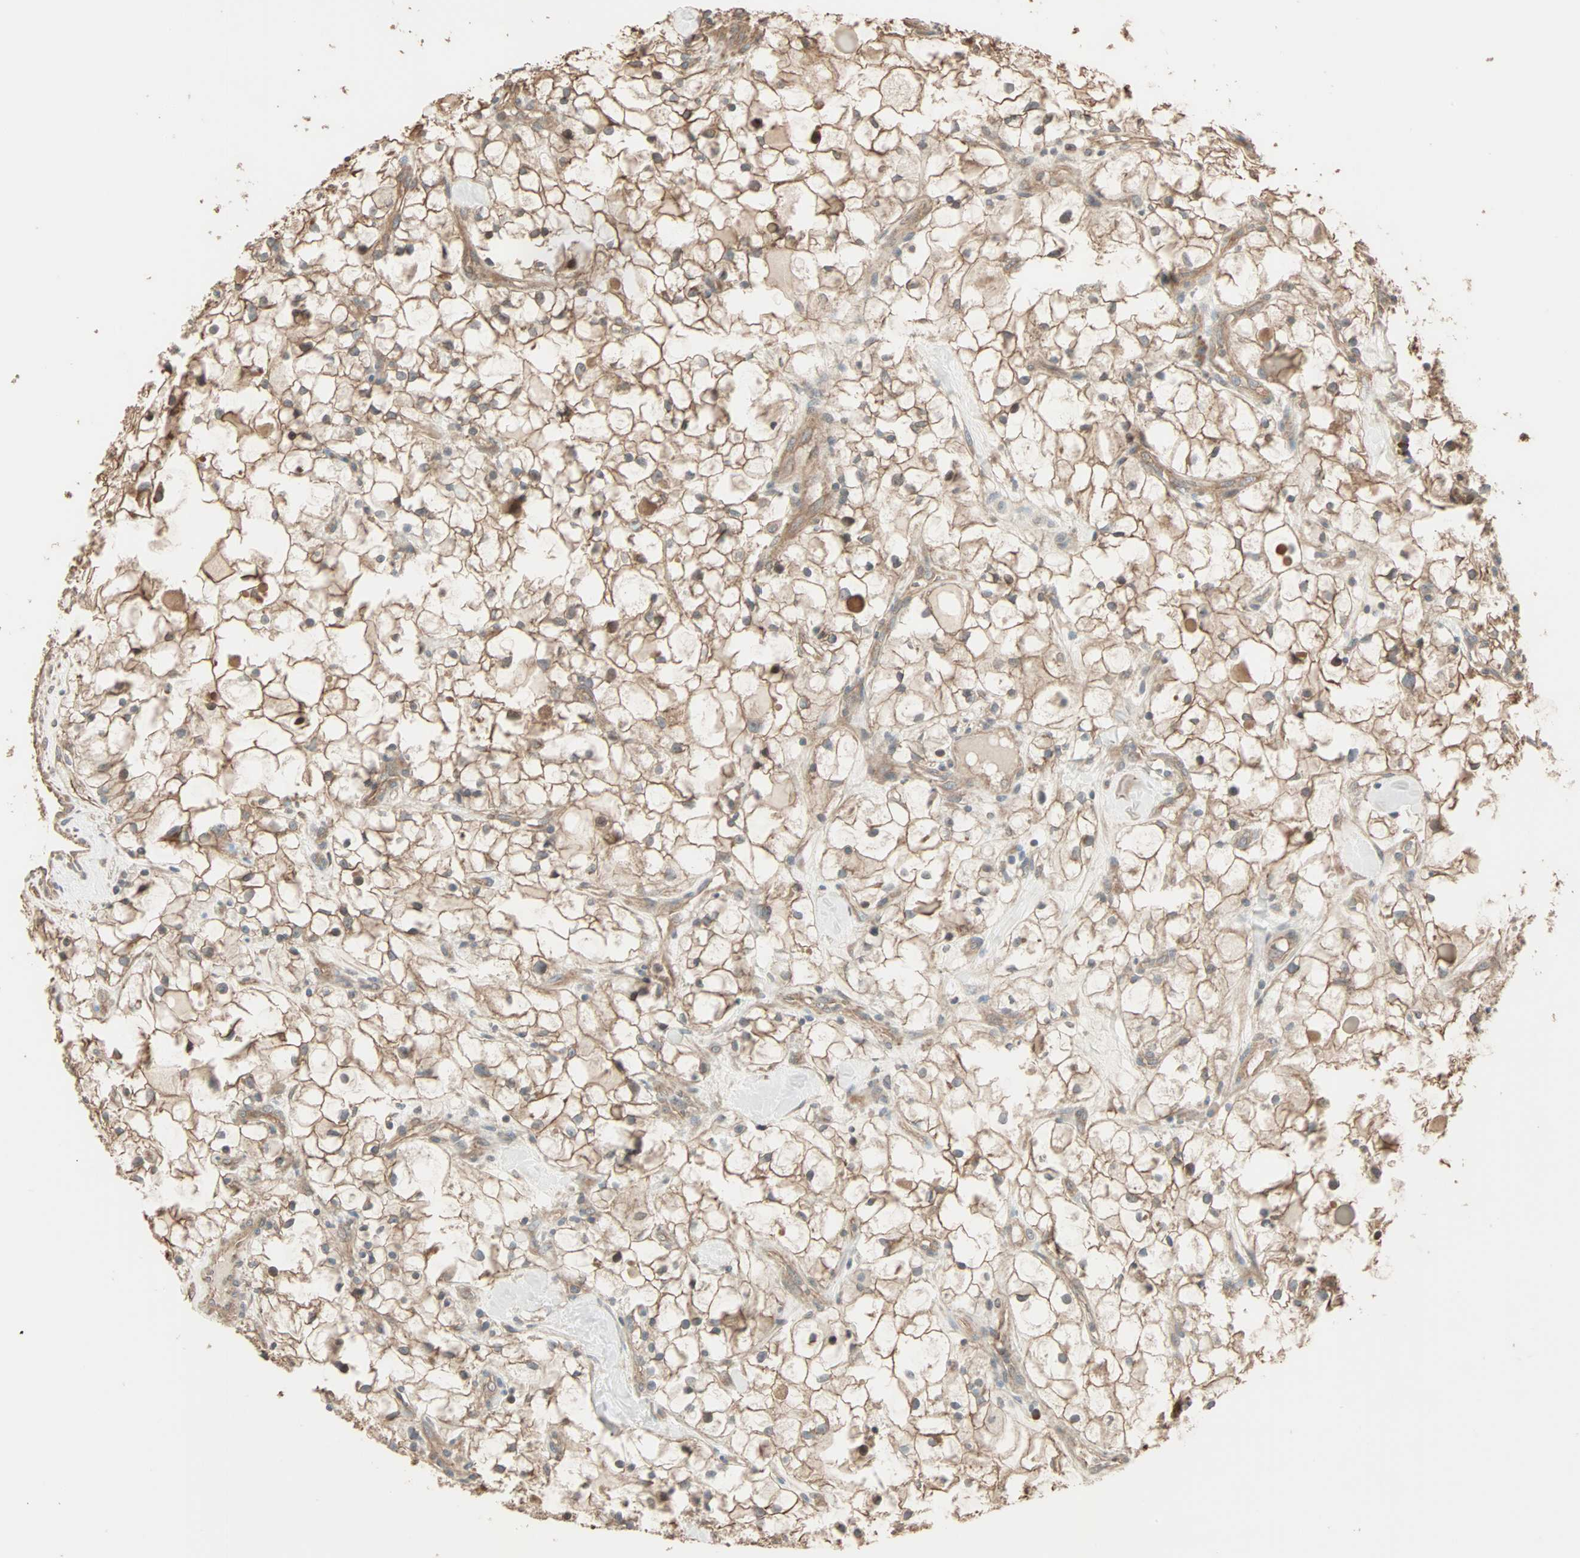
{"staining": {"intensity": "moderate", "quantity": ">75%", "location": "cytoplasmic/membranous"}, "tissue": "renal cancer", "cell_type": "Tumor cells", "image_type": "cancer", "snomed": [{"axis": "morphology", "description": "Adenocarcinoma, NOS"}, {"axis": "topography", "description": "Kidney"}], "caption": "Moderate cytoplasmic/membranous protein positivity is seen in approximately >75% of tumor cells in renal cancer (adenocarcinoma). (IHC, brightfield microscopy, high magnification).", "gene": "GALNT3", "patient": {"sex": "female", "age": 60}}